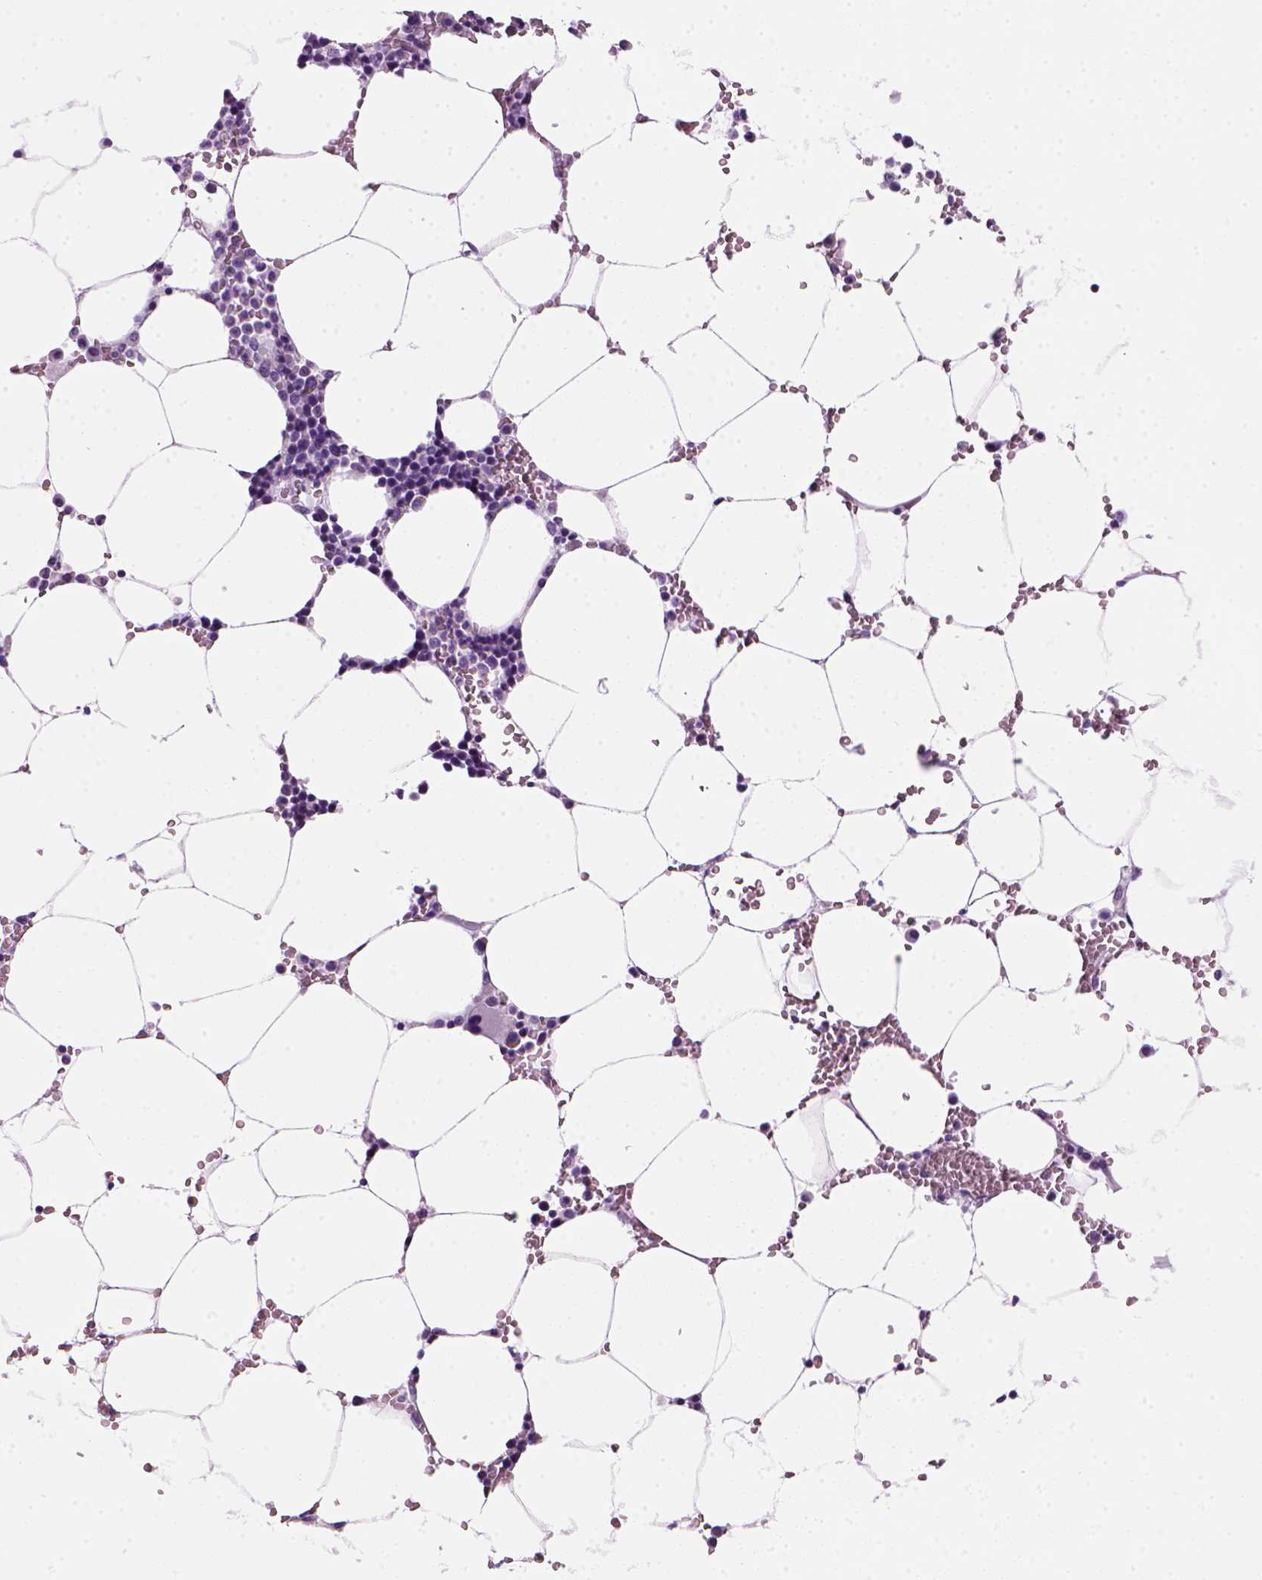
{"staining": {"intensity": "negative", "quantity": "none", "location": "none"}, "tissue": "bone marrow", "cell_type": "Hematopoietic cells", "image_type": "normal", "snomed": [{"axis": "morphology", "description": "Normal tissue, NOS"}, {"axis": "topography", "description": "Bone marrow"}], "caption": "IHC of normal bone marrow shows no staining in hematopoietic cells.", "gene": "ARHGEF33", "patient": {"sex": "female", "age": 52}}